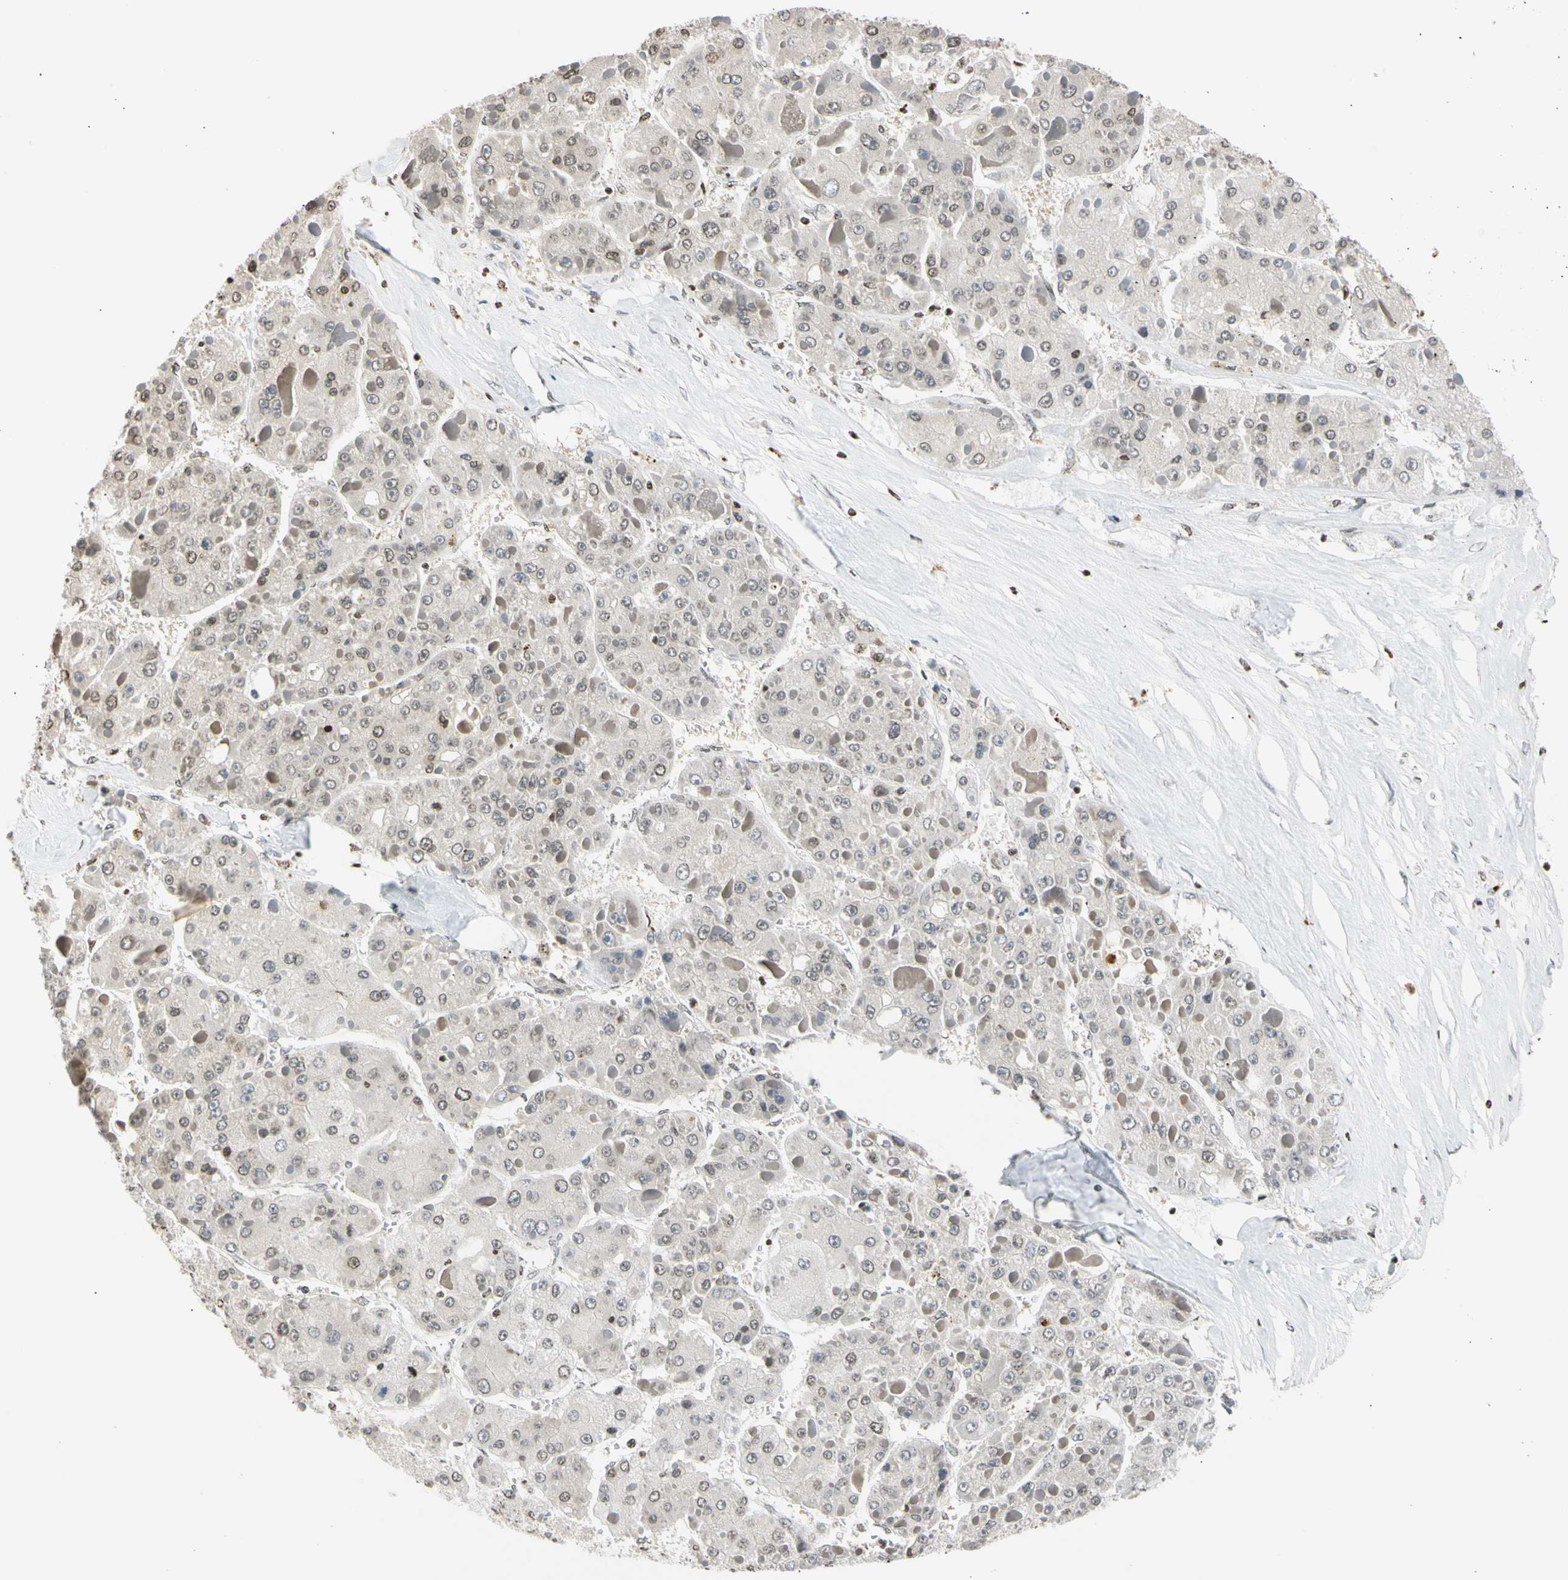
{"staining": {"intensity": "weak", "quantity": "<25%", "location": "nuclear"}, "tissue": "liver cancer", "cell_type": "Tumor cells", "image_type": "cancer", "snomed": [{"axis": "morphology", "description": "Carcinoma, Hepatocellular, NOS"}, {"axis": "topography", "description": "Liver"}], "caption": "Protein analysis of liver cancer shows no significant positivity in tumor cells.", "gene": "GPX4", "patient": {"sex": "female", "age": 73}}